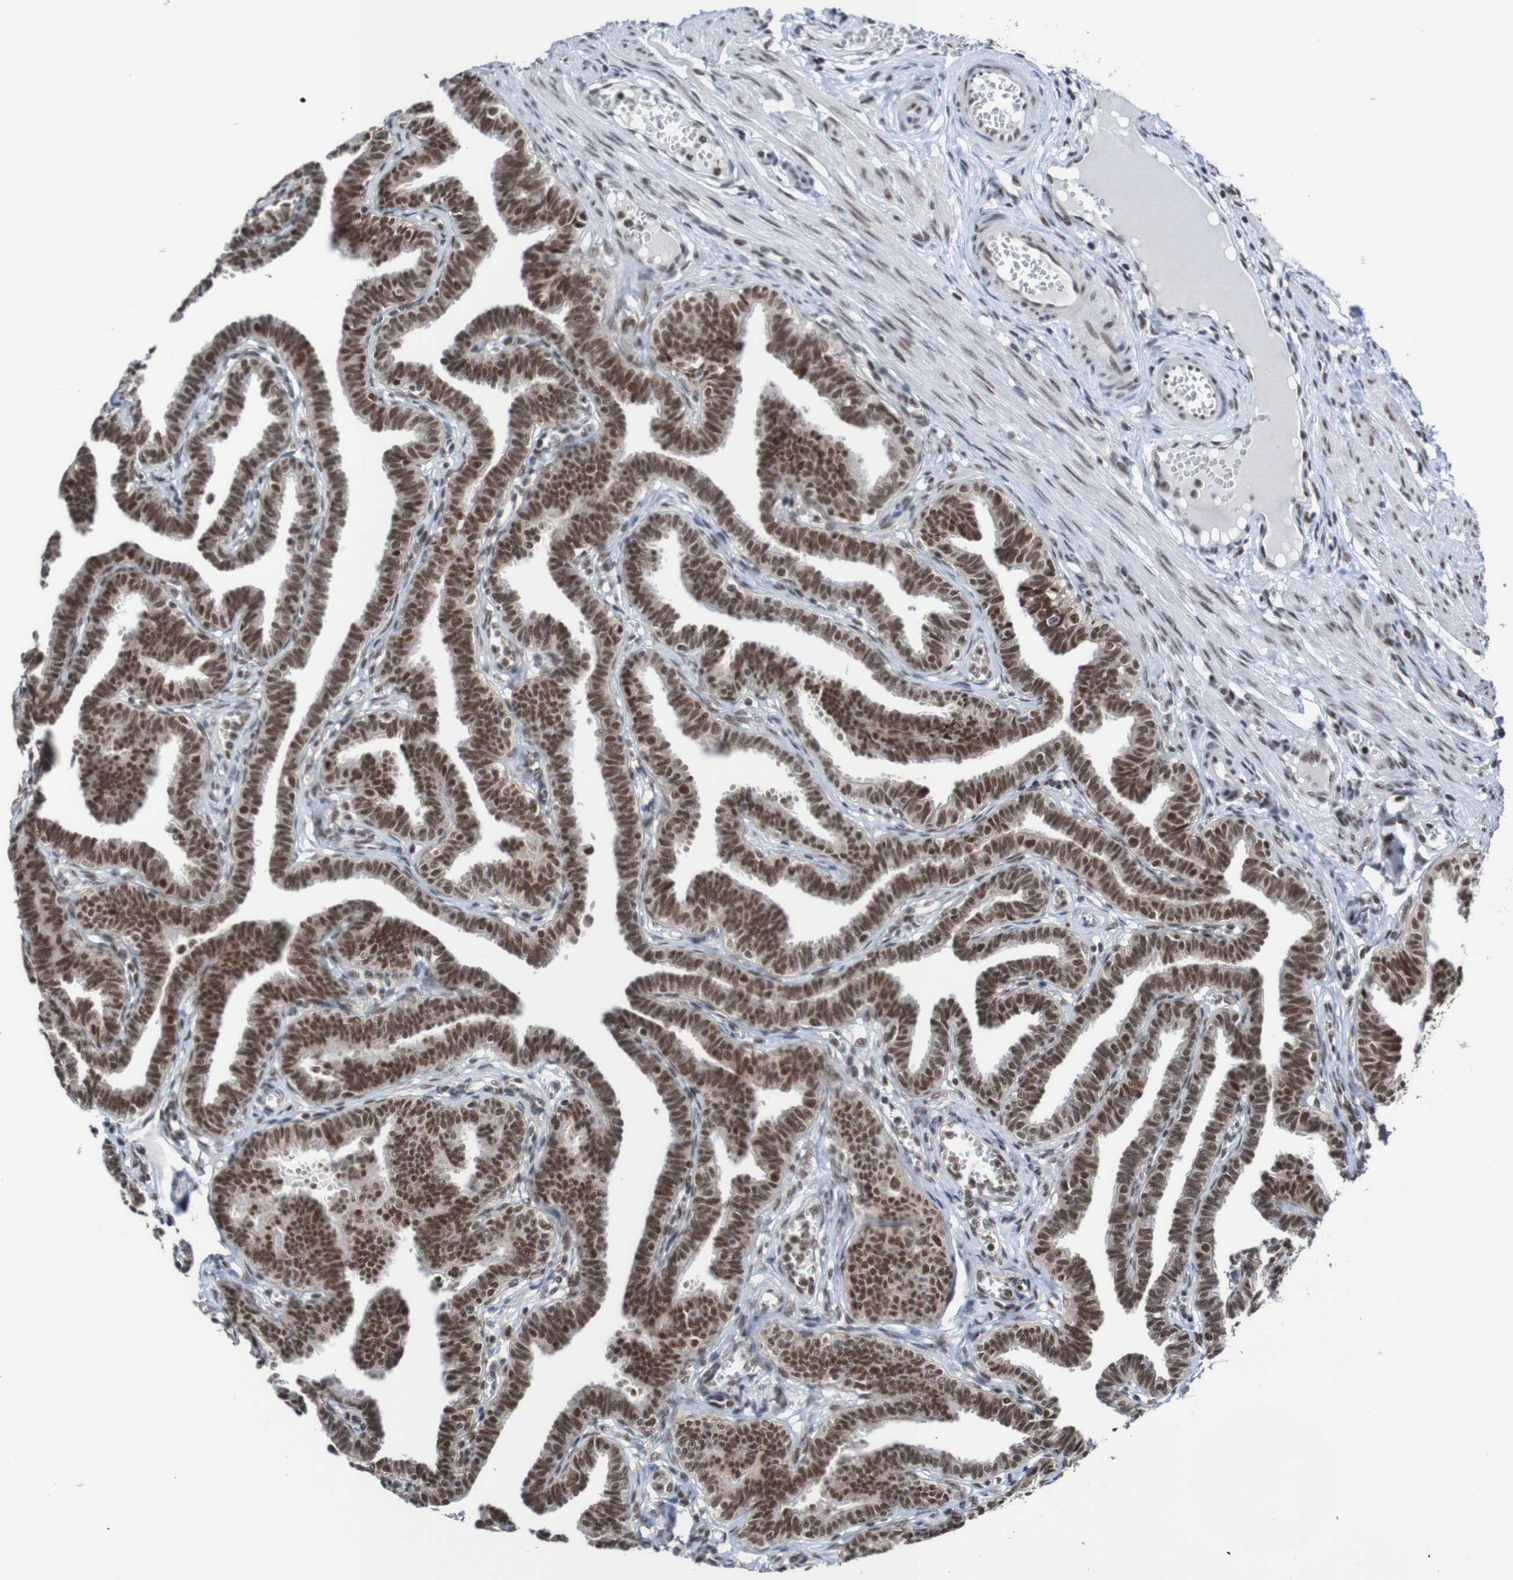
{"staining": {"intensity": "strong", "quantity": ">75%", "location": "nuclear"}, "tissue": "fallopian tube", "cell_type": "Glandular cells", "image_type": "normal", "snomed": [{"axis": "morphology", "description": "Normal tissue, NOS"}, {"axis": "topography", "description": "Fallopian tube"}, {"axis": "topography", "description": "Ovary"}], "caption": "Glandular cells demonstrate high levels of strong nuclear expression in about >75% of cells in unremarkable human fallopian tube. The staining is performed using DAB (3,3'-diaminobenzidine) brown chromogen to label protein expression. The nuclei are counter-stained blue using hematoxylin.", "gene": "CDC5L", "patient": {"sex": "female", "age": 23}}